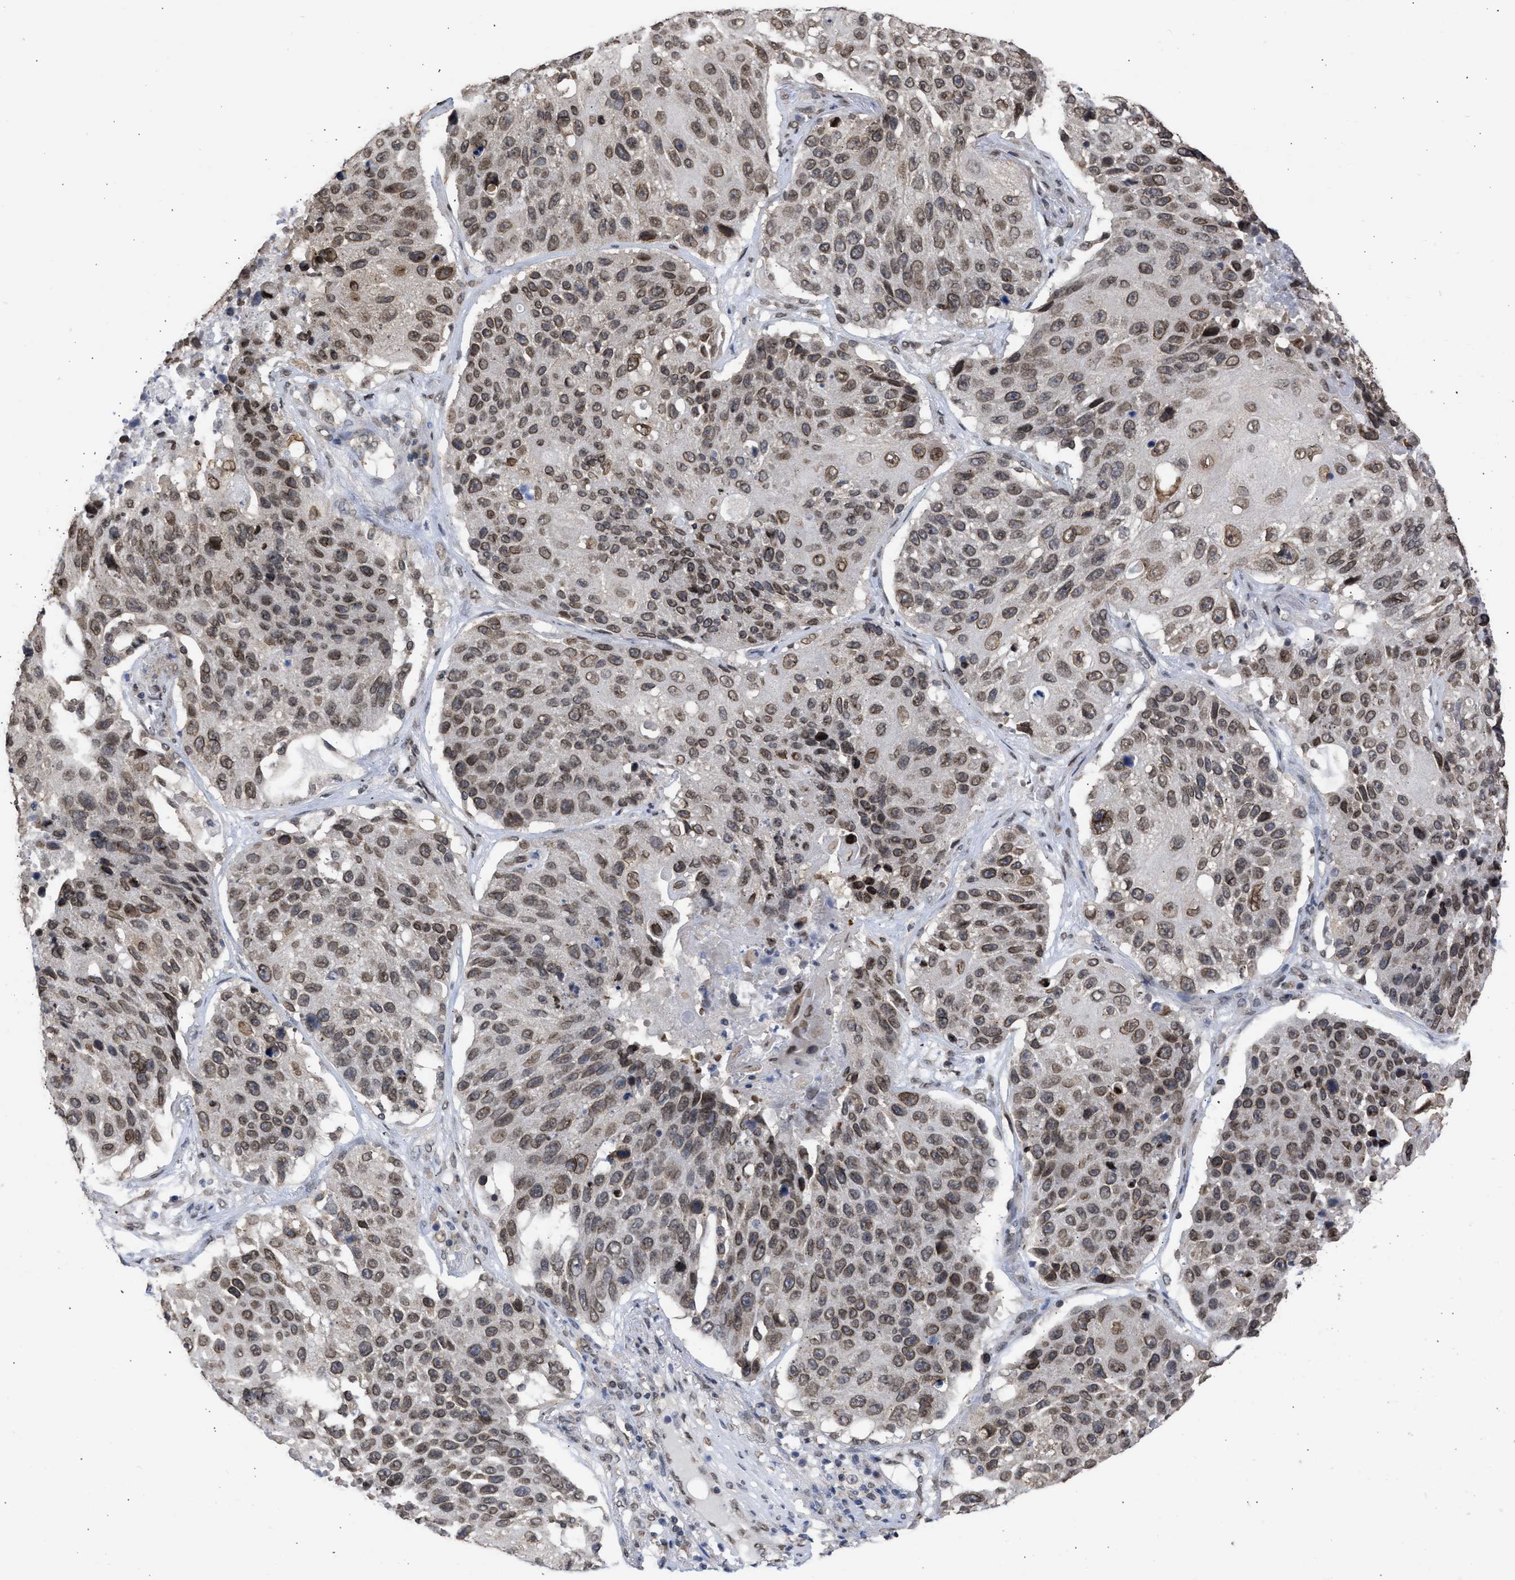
{"staining": {"intensity": "moderate", "quantity": "<25%", "location": "cytoplasmic/membranous,nuclear"}, "tissue": "lung cancer", "cell_type": "Tumor cells", "image_type": "cancer", "snomed": [{"axis": "morphology", "description": "Squamous cell carcinoma, NOS"}, {"axis": "topography", "description": "Lung"}], "caption": "High-magnification brightfield microscopy of lung squamous cell carcinoma stained with DAB (3,3'-diaminobenzidine) (brown) and counterstained with hematoxylin (blue). tumor cells exhibit moderate cytoplasmic/membranous and nuclear expression is seen in approximately<25% of cells.", "gene": "NUP35", "patient": {"sex": "male", "age": 61}}